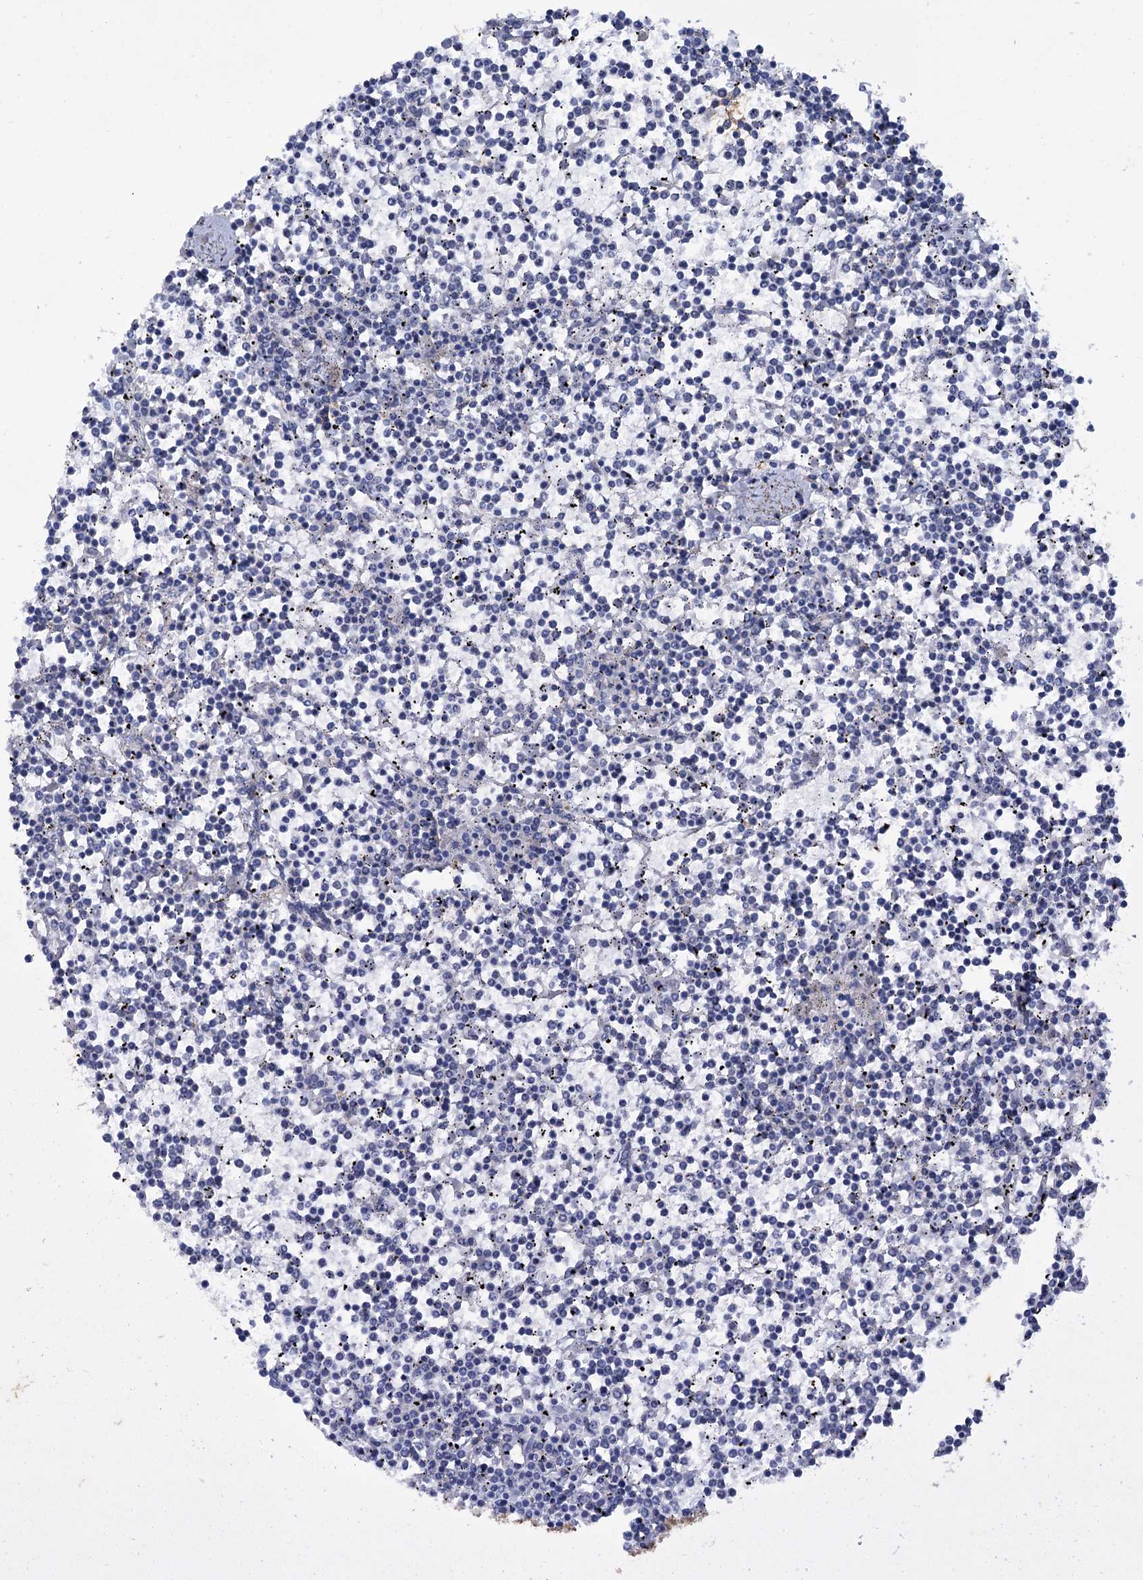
{"staining": {"intensity": "negative", "quantity": "none", "location": "none"}, "tissue": "lymphoma", "cell_type": "Tumor cells", "image_type": "cancer", "snomed": [{"axis": "morphology", "description": "Malignant lymphoma, non-Hodgkin's type, Low grade"}, {"axis": "topography", "description": "Spleen"}], "caption": "This histopathology image is of lymphoma stained with immunohistochemistry to label a protein in brown with the nuclei are counter-stained blue. There is no staining in tumor cells. Brightfield microscopy of IHC stained with DAB (3,3'-diaminobenzidine) (brown) and hematoxylin (blue), captured at high magnification.", "gene": "MID1IP1", "patient": {"sex": "female", "age": 19}}